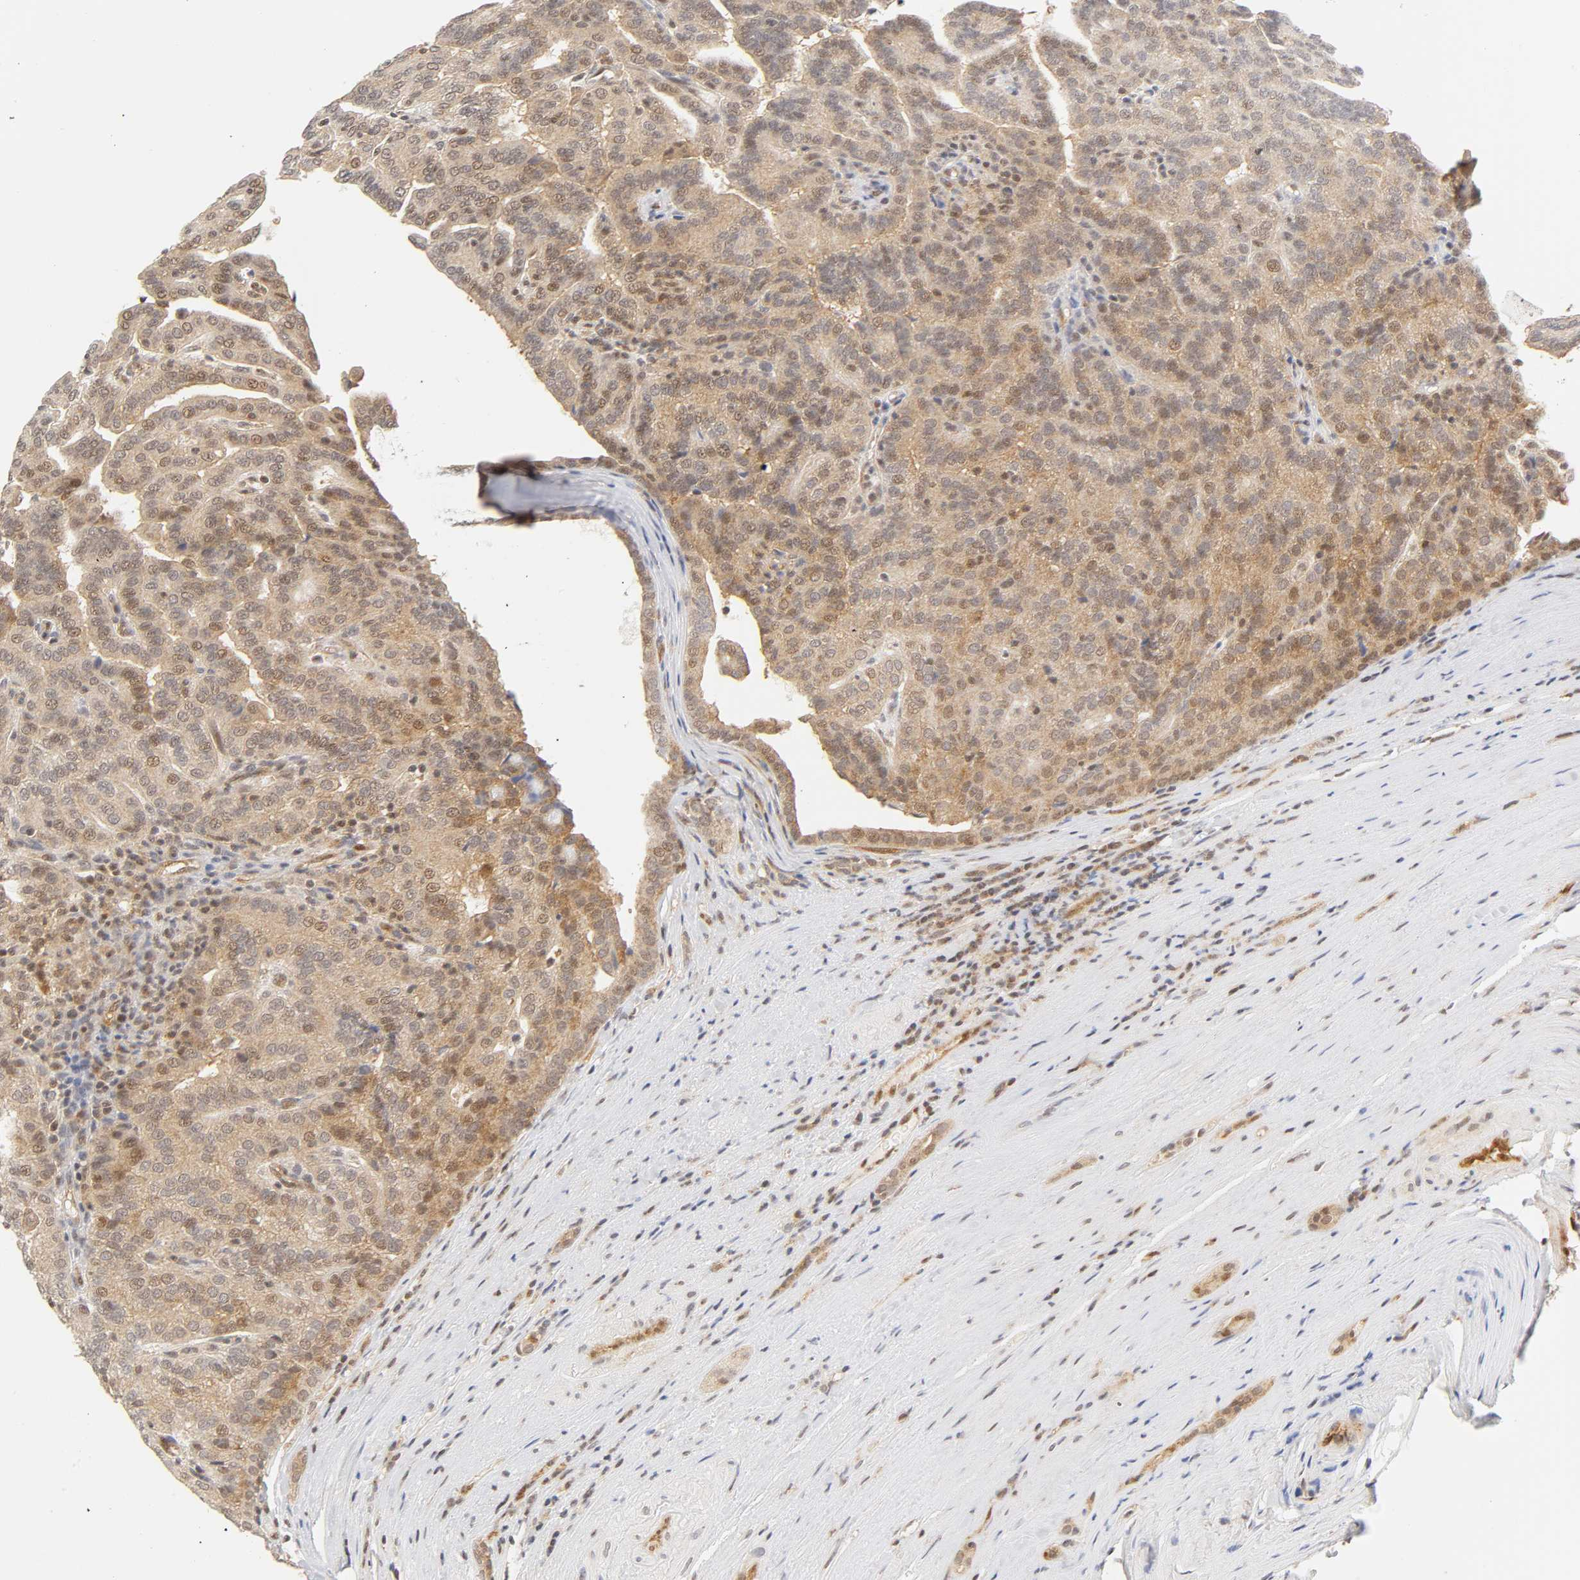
{"staining": {"intensity": "weak", "quantity": ">75%", "location": "cytoplasmic/membranous,nuclear"}, "tissue": "renal cancer", "cell_type": "Tumor cells", "image_type": "cancer", "snomed": [{"axis": "morphology", "description": "Adenocarcinoma, NOS"}, {"axis": "topography", "description": "Kidney"}], "caption": "Protein staining reveals weak cytoplasmic/membranous and nuclear expression in about >75% of tumor cells in adenocarcinoma (renal).", "gene": "CDC37", "patient": {"sex": "male", "age": 61}}